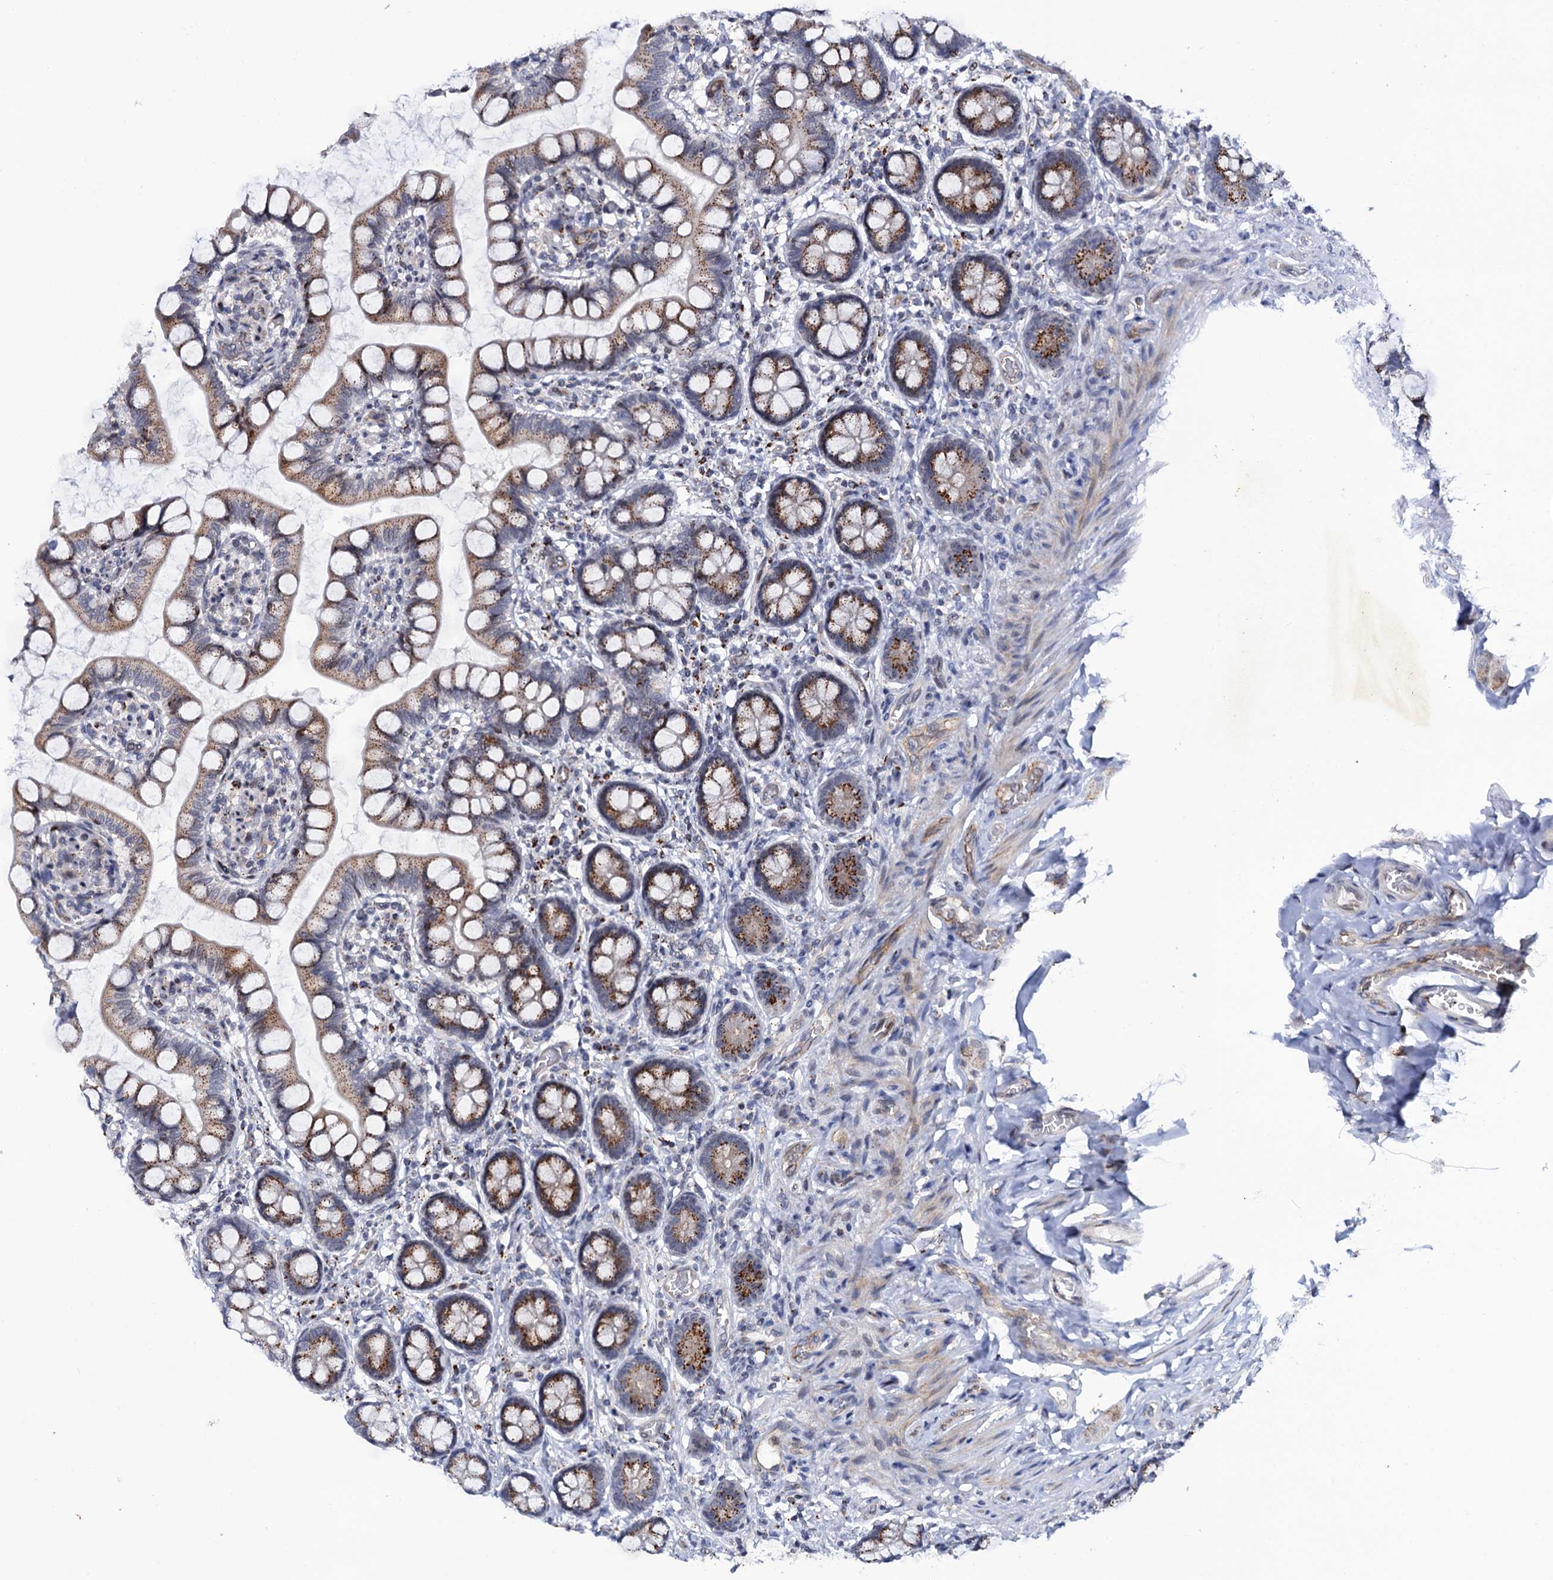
{"staining": {"intensity": "strong", "quantity": ">75%", "location": "cytoplasmic/membranous"}, "tissue": "small intestine", "cell_type": "Glandular cells", "image_type": "normal", "snomed": [{"axis": "morphology", "description": "Normal tissue, NOS"}, {"axis": "topography", "description": "Small intestine"}], "caption": "Glandular cells display strong cytoplasmic/membranous positivity in about >75% of cells in benign small intestine.", "gene": "THAP2", "patient": {"sex": "male", "age": 52}}